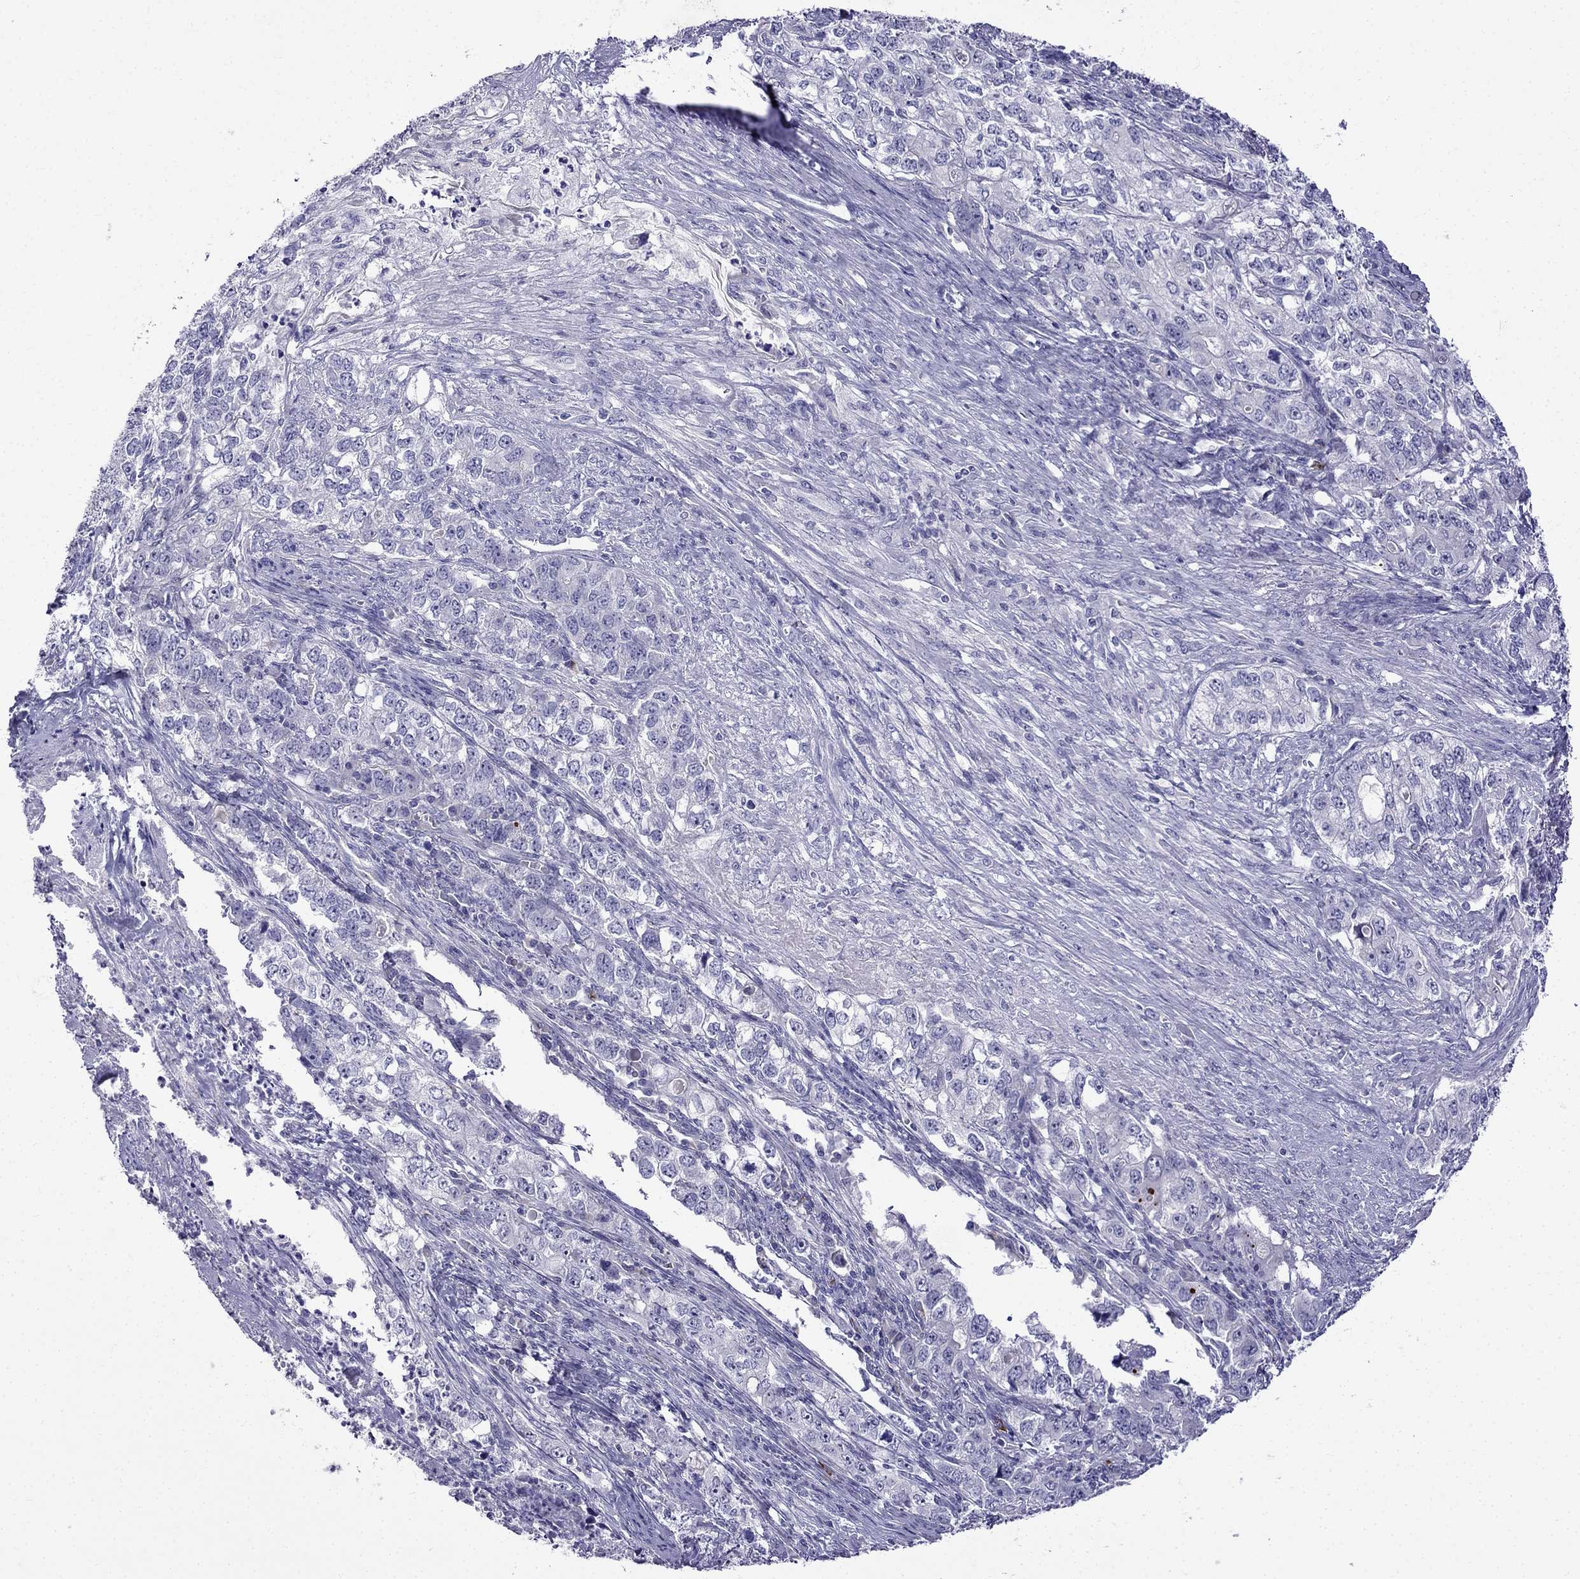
{"staining": {"intensity": "negative", "quantity": "none", "location": "none"}, "tissue": "stomach cancer", "cell_type": "Tumor cells", "image_type": "cancer", "snomed": [{"axis": "morphology", "description": "Adenocarcinoma, NOS"}, {"axis": "topography", "description": "Stomach, lower"}], "caption": "IHC histopathology image of neoplastic tissue: stomach cancer stained with DAB (3,3'-diaminobenzidine) displays no significant protein expression in tumor cells.", "gene": "PATE1", "patient": {"sex": "female", "age": 72}}